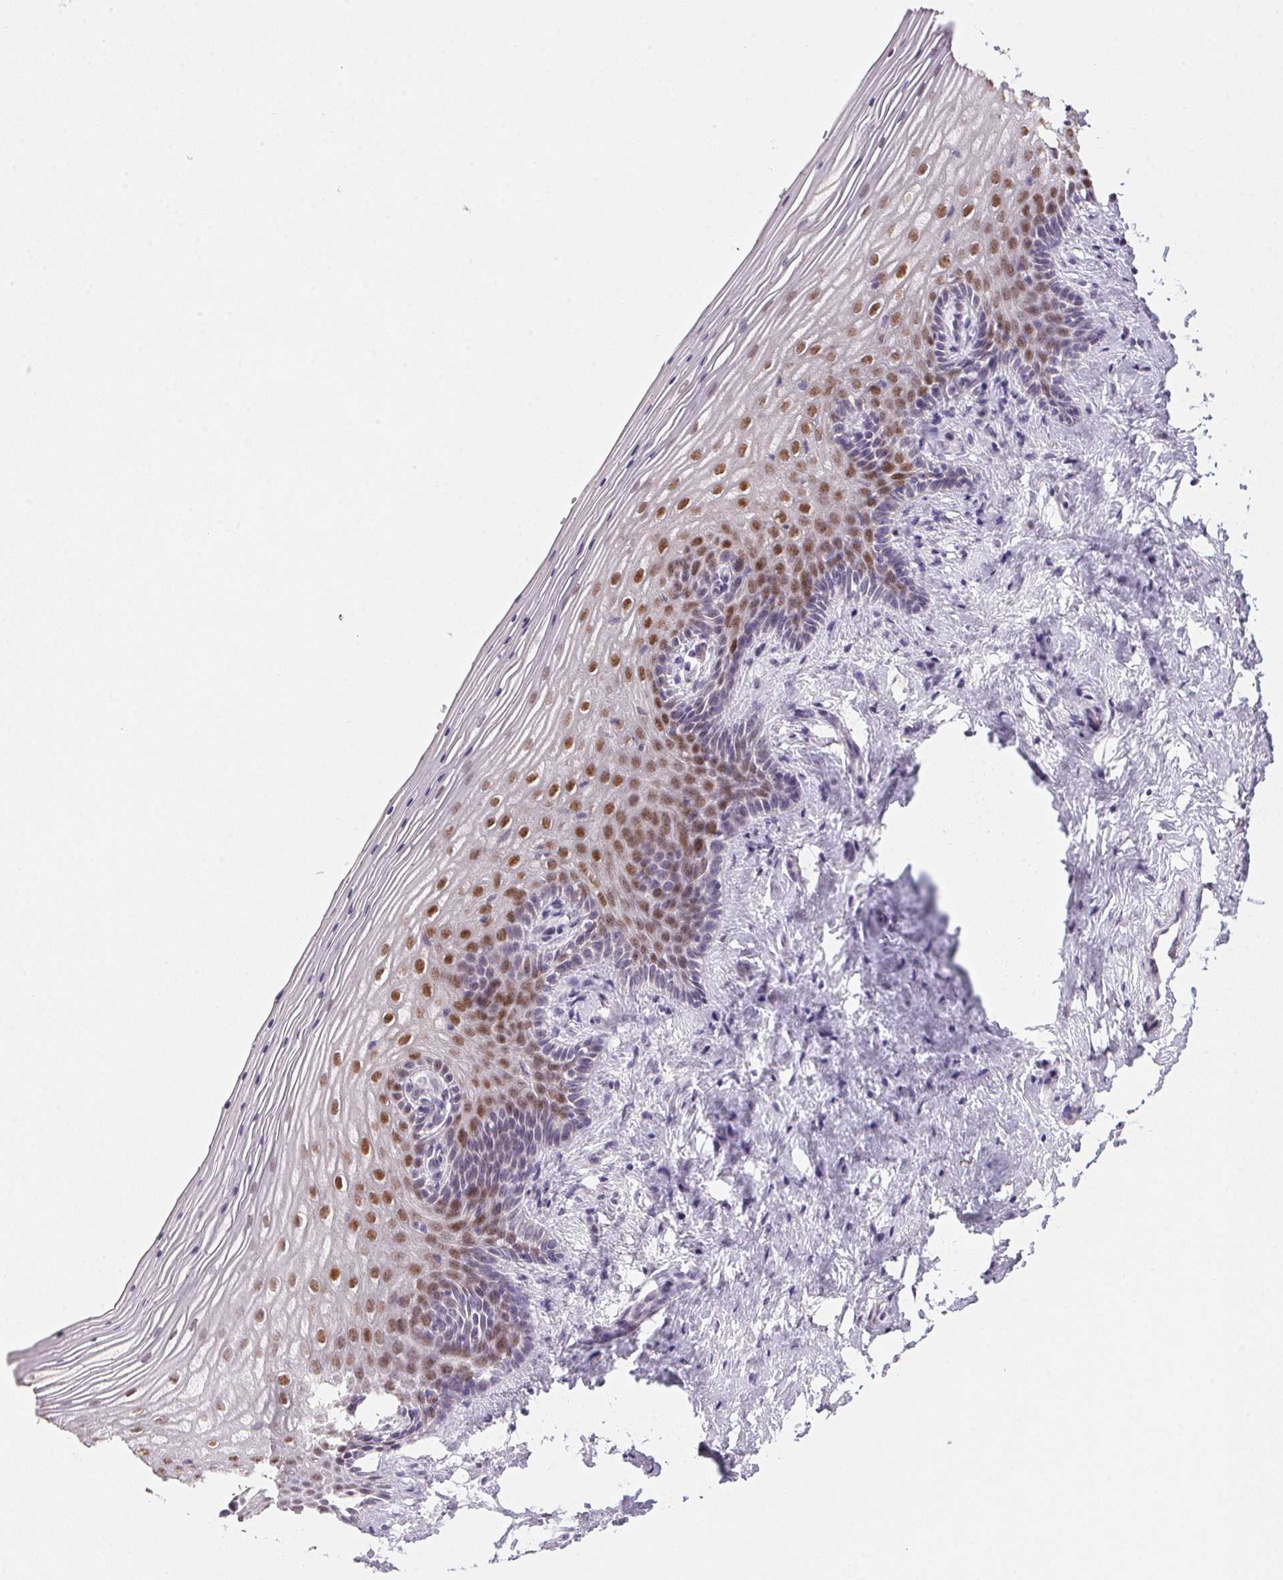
{"staining": {"intensity": "moderate", "quantity": "25%-75%", "location": "nuclear"}, "tissue": "vagina", "cell_type": "Squamous epithelial cells", "image_type": "normal", "snomed": [{"axis": "morphology", "description": "Normal tissue, NOS"}, {"axis": "topography", "description": "Vagina"}], "caption": "Immunohistochemical staining of benign vagina displays 25%-75% levels of moderate nuclear protein staining in about 25%-75% of squamous epithelial cells. The staining was performed using DAB (3,3'-diaminobenzidine), with brown indicating positive protein expression. Nuclei are stained blue with hematoxylin.", "gene": "POLR3G", "patient": {"sex": "female", "age": 45}}